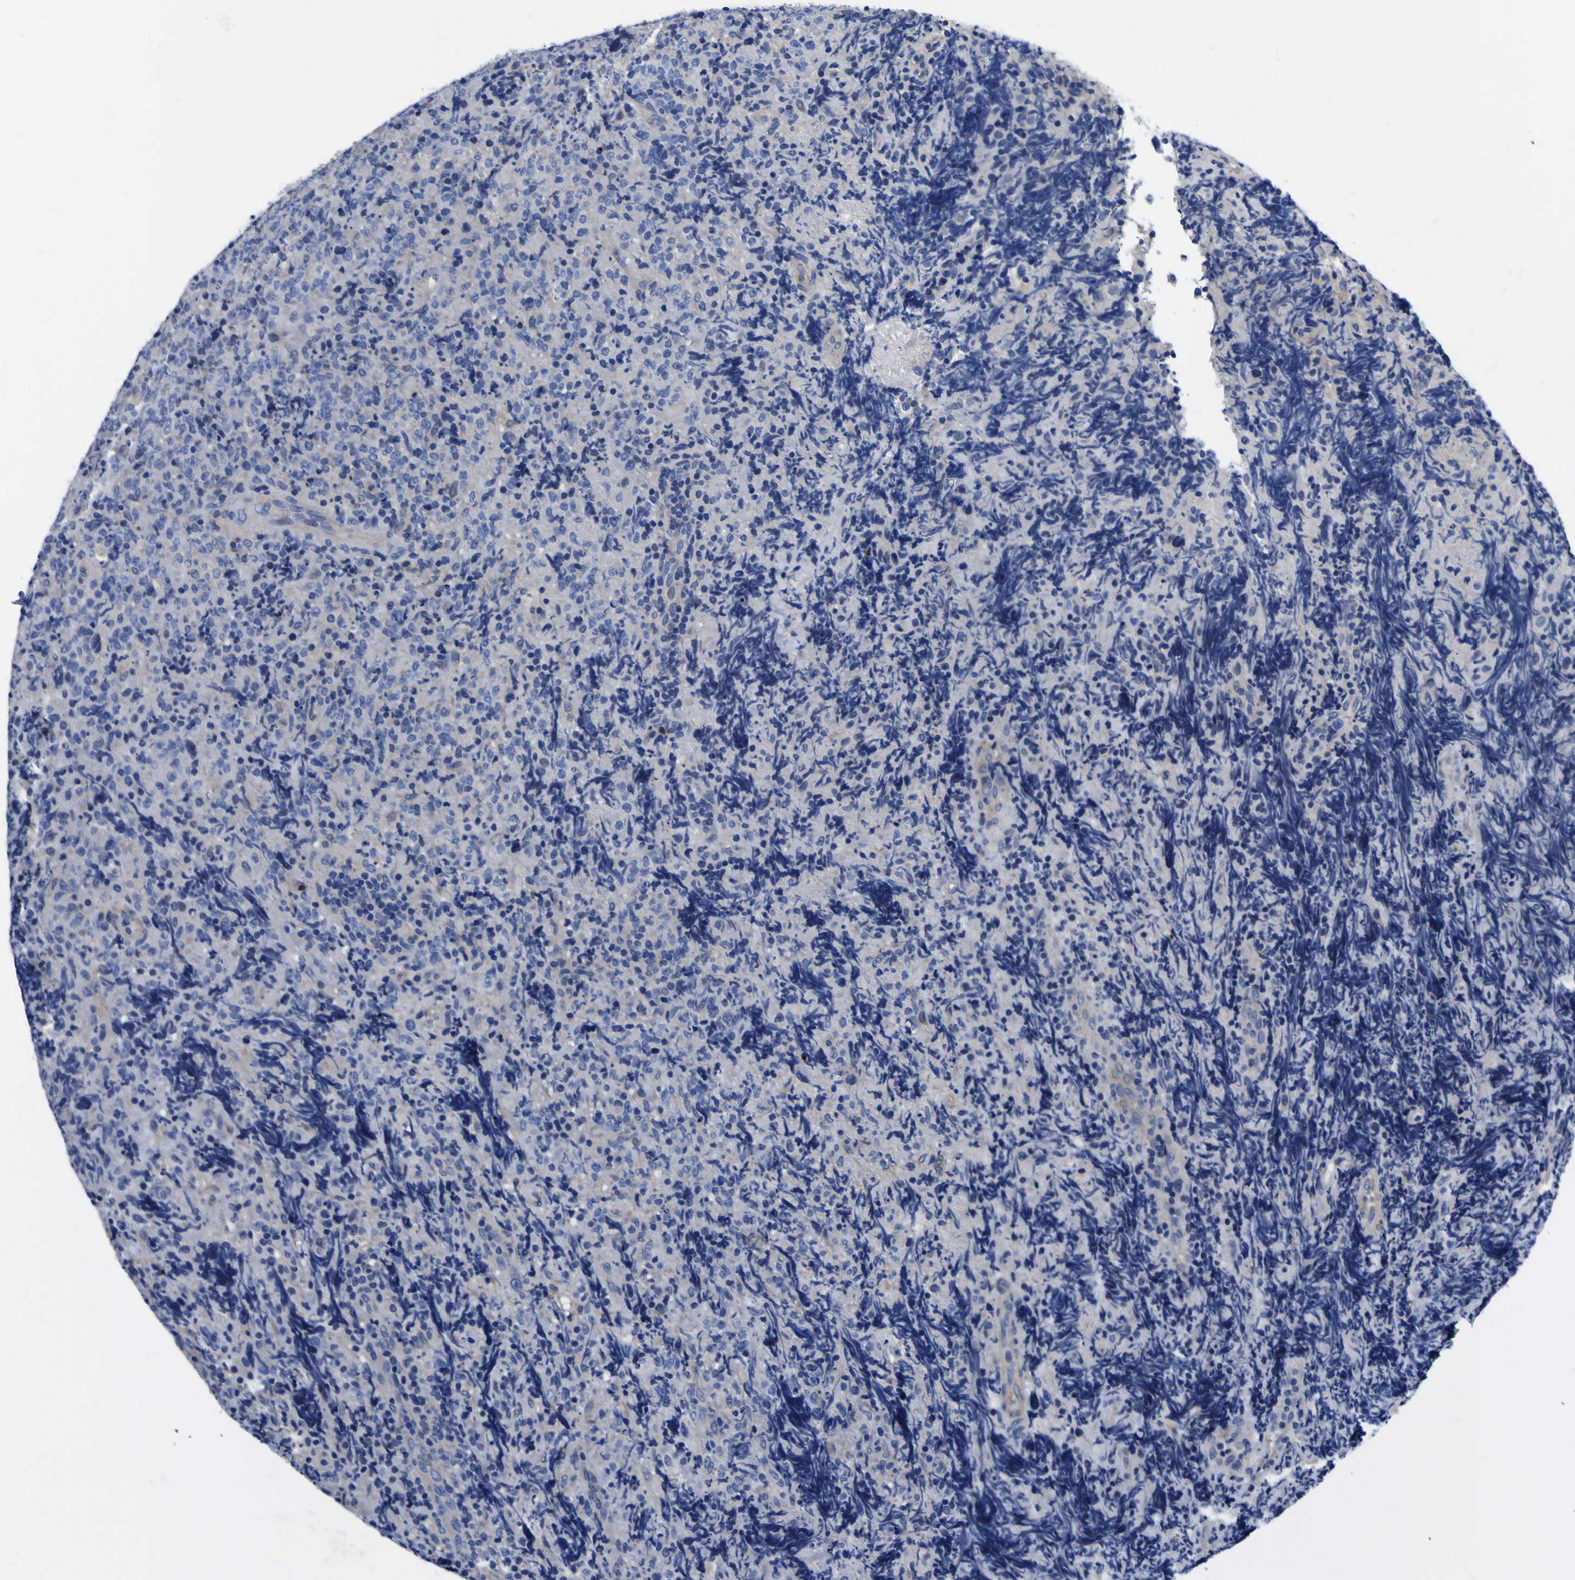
{"staining": {"intensity": "negative", "quantity": "none", "location": "none"}, "tissue": "lymphoma", "cell_type": "Tumor cells", "image_type": "cancer", "snomed": [{"axis": "morphology", "description": "Malignant lymphoma, non-Hodgkin's type, High grade"}, {"axis": "topography", "description": "Tonsil"}], "caption": "DAB immunohistochemical staining of human lymphoma shows no significant expression in tumor cells. (Brightfield microscopy of DAB (3,3'-diaminobenzidine) immunohistochemistry at high magnification).", "gene": "VASN", "patient": {"sex": "female", "age": 36}}